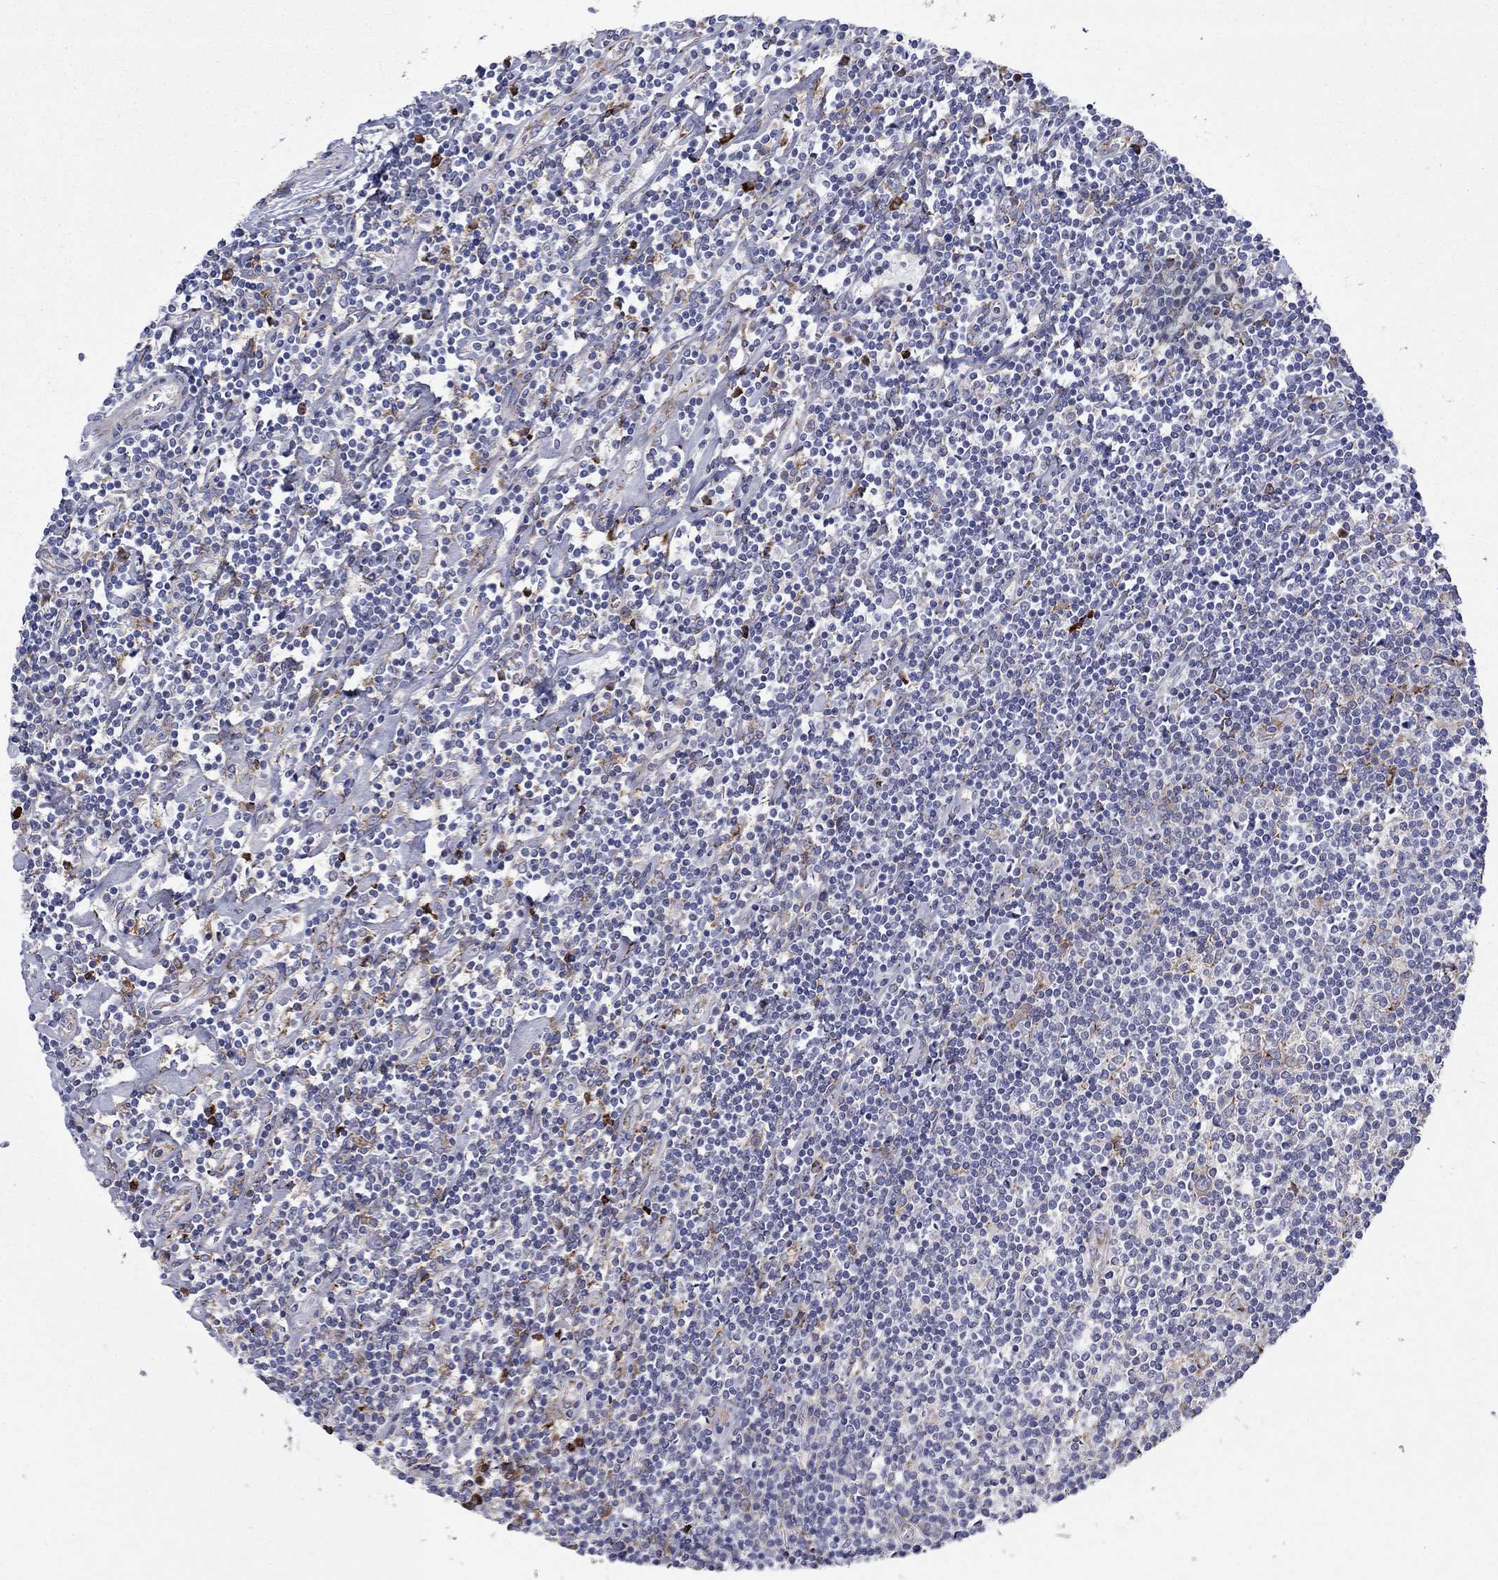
{"staining": {"intensity": "negative", "quantity": "none", "location": "none"}, "tissue": "lymphoma", "cell_type": "Tumor cells", "image_type": "cancer", "snomed": [{"axis": "morphology", "description": "Hodgkin's disease, NOS"}, {"axis": "topography", "description": "Lymph node"}], "caption": "High magnification brightfield microscopy of lymphoma stained with DAB (brown) and counterstained with hematoxylin (blue): tumor cells show no significant staining.", "gene": "ASNS", "patient": {"sex": "male", "age": 40}}